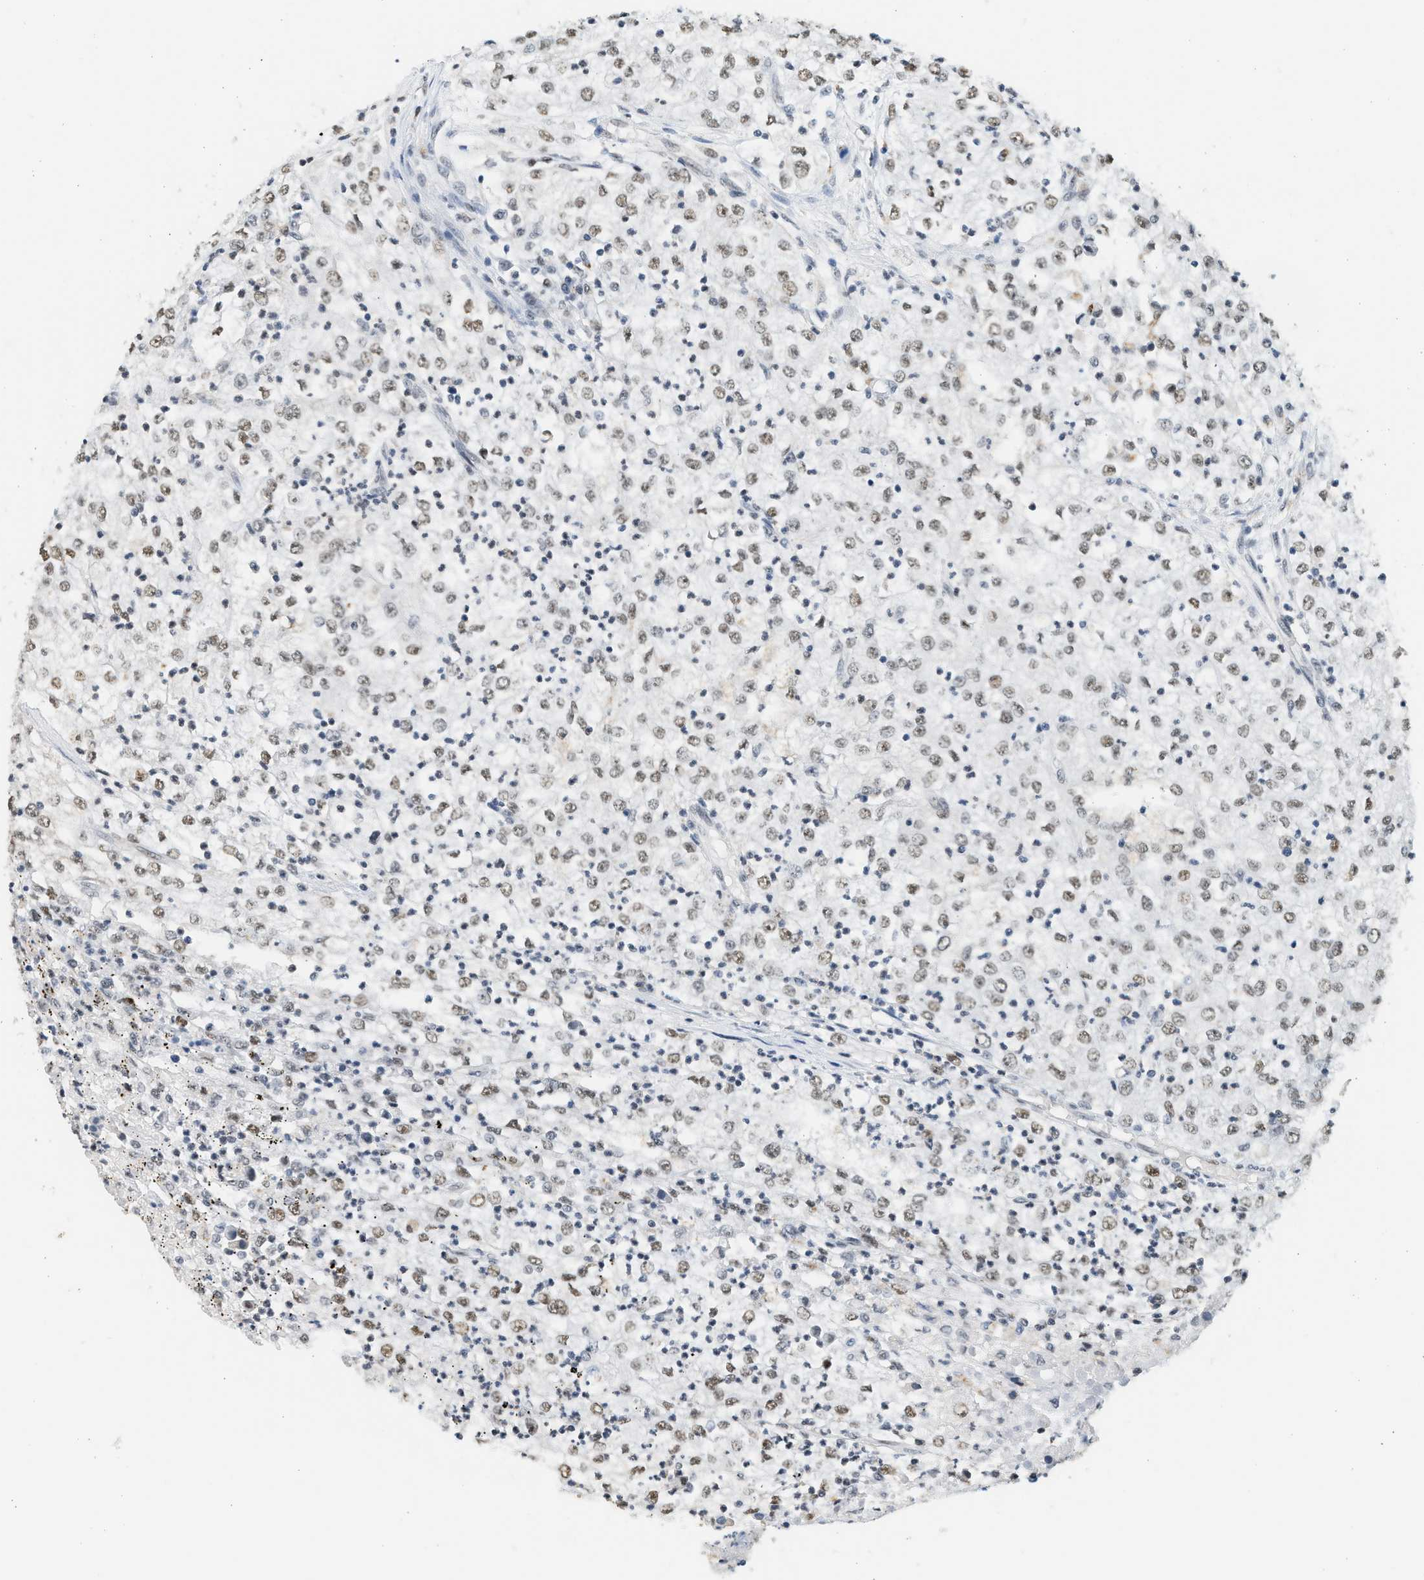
{"staining": {"intensity": "weak", "quantity": ">75%", "location": "nuclear"}, "tissue": "renal cancer", "cell_type": "Tumor cells", "image_type": "cancer", "snomed": [{"axis": "morphology", "description": "Adenocarcinoma, NOS"}, {"axis": "topography", "description": "Kidney"}], "caption": "Adenocarcinoma (renal) stained with a protein marker exhibits weak staining in tumor cells.", "gene": "HIPK1", "patient": {"sex": "female", "age": 54}}